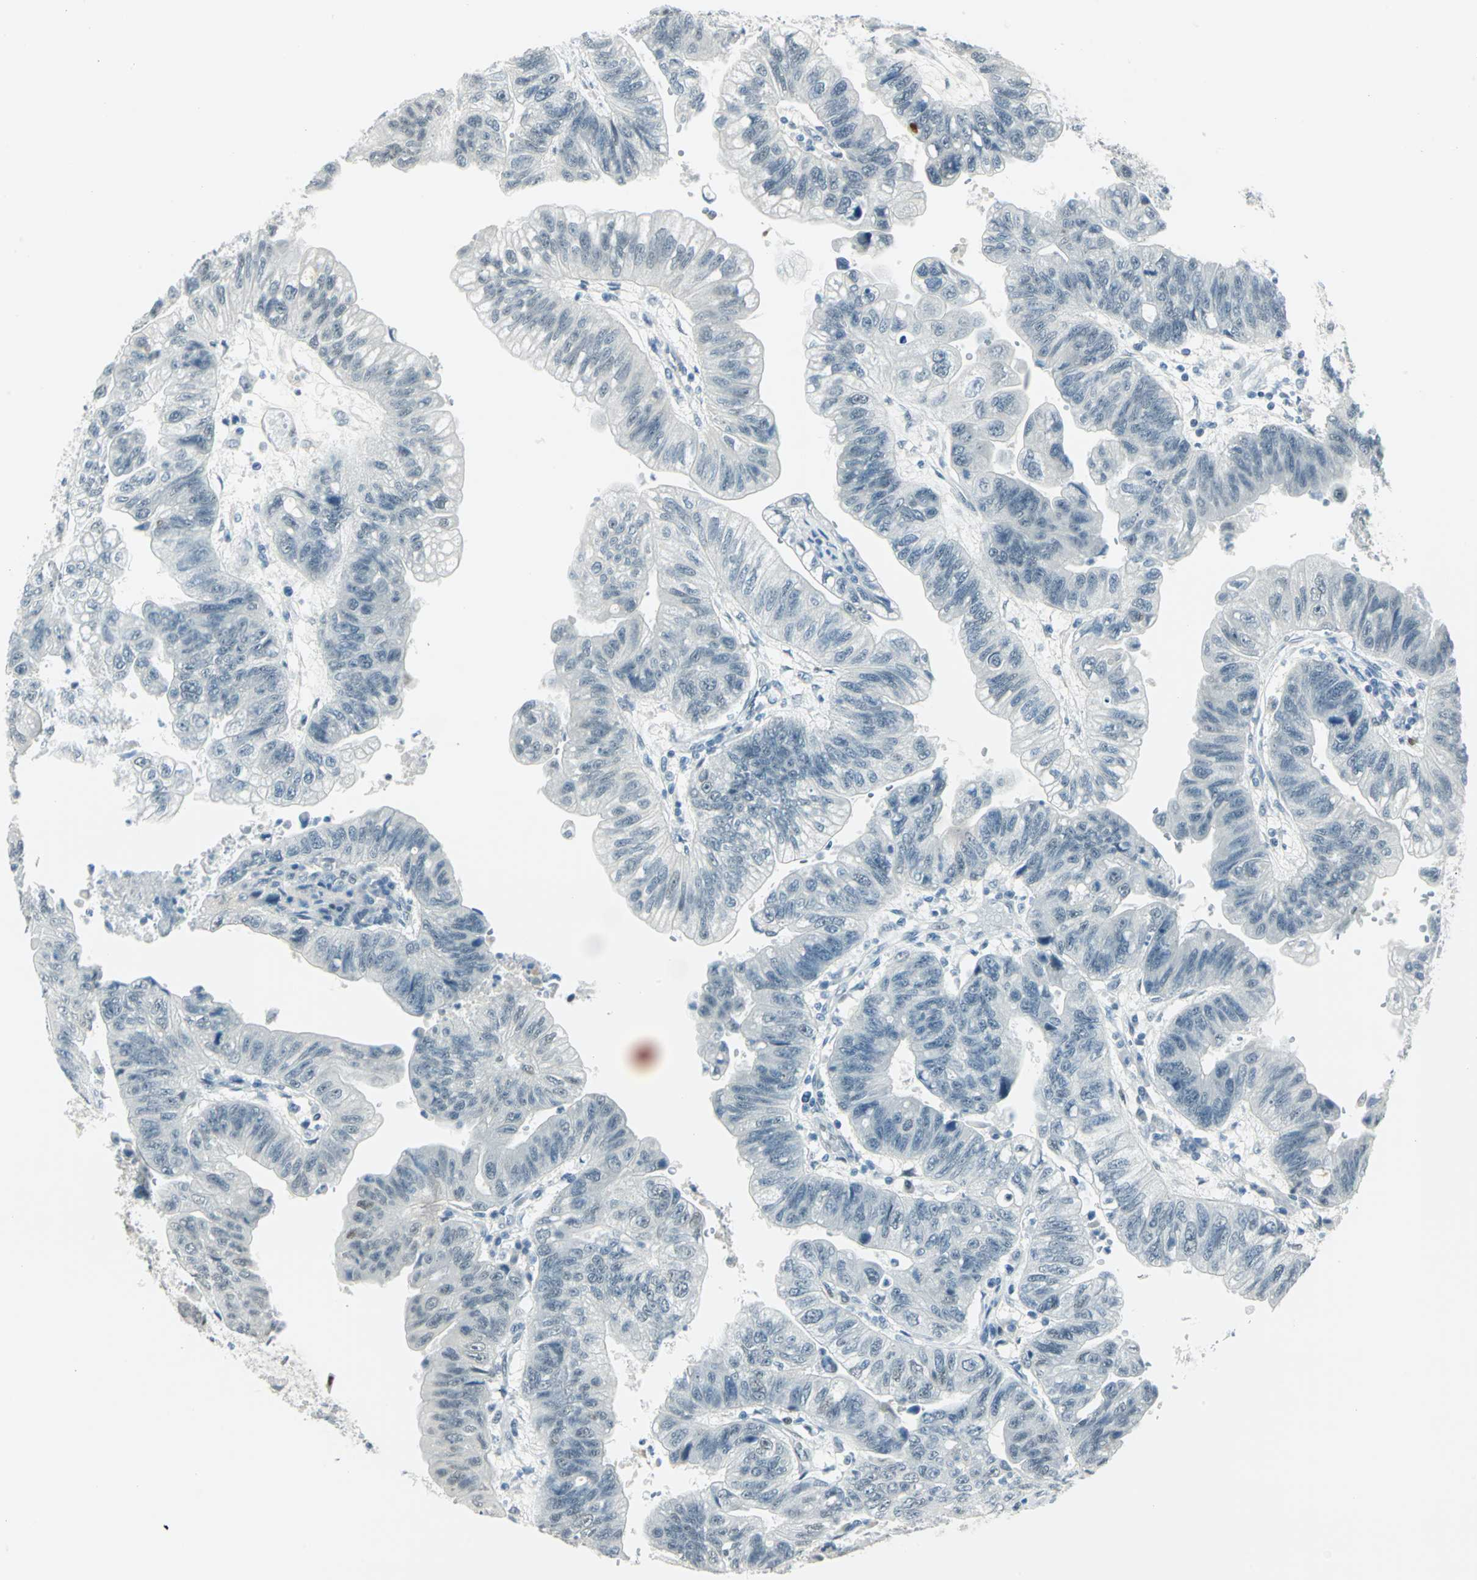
{"staining": {"intensity": "weak", "quantity": "<25%", "location": "nuclear"}, "tissue": "stomach cancer", "cell_type": "Tumor cells", "image_type": "cancer", "snomed": [{"axis": "morphology", "description": "Adenocarcinoma, NOS"}, {"axis": "topography", "description": "Stomach"}], "caption": "Immunohistochemistry (IHC) of human stomach cancer demonstrates no staining in tumor cells.", "gene": "MTMR10", "patient": {"sex": "male", "age": 59}}